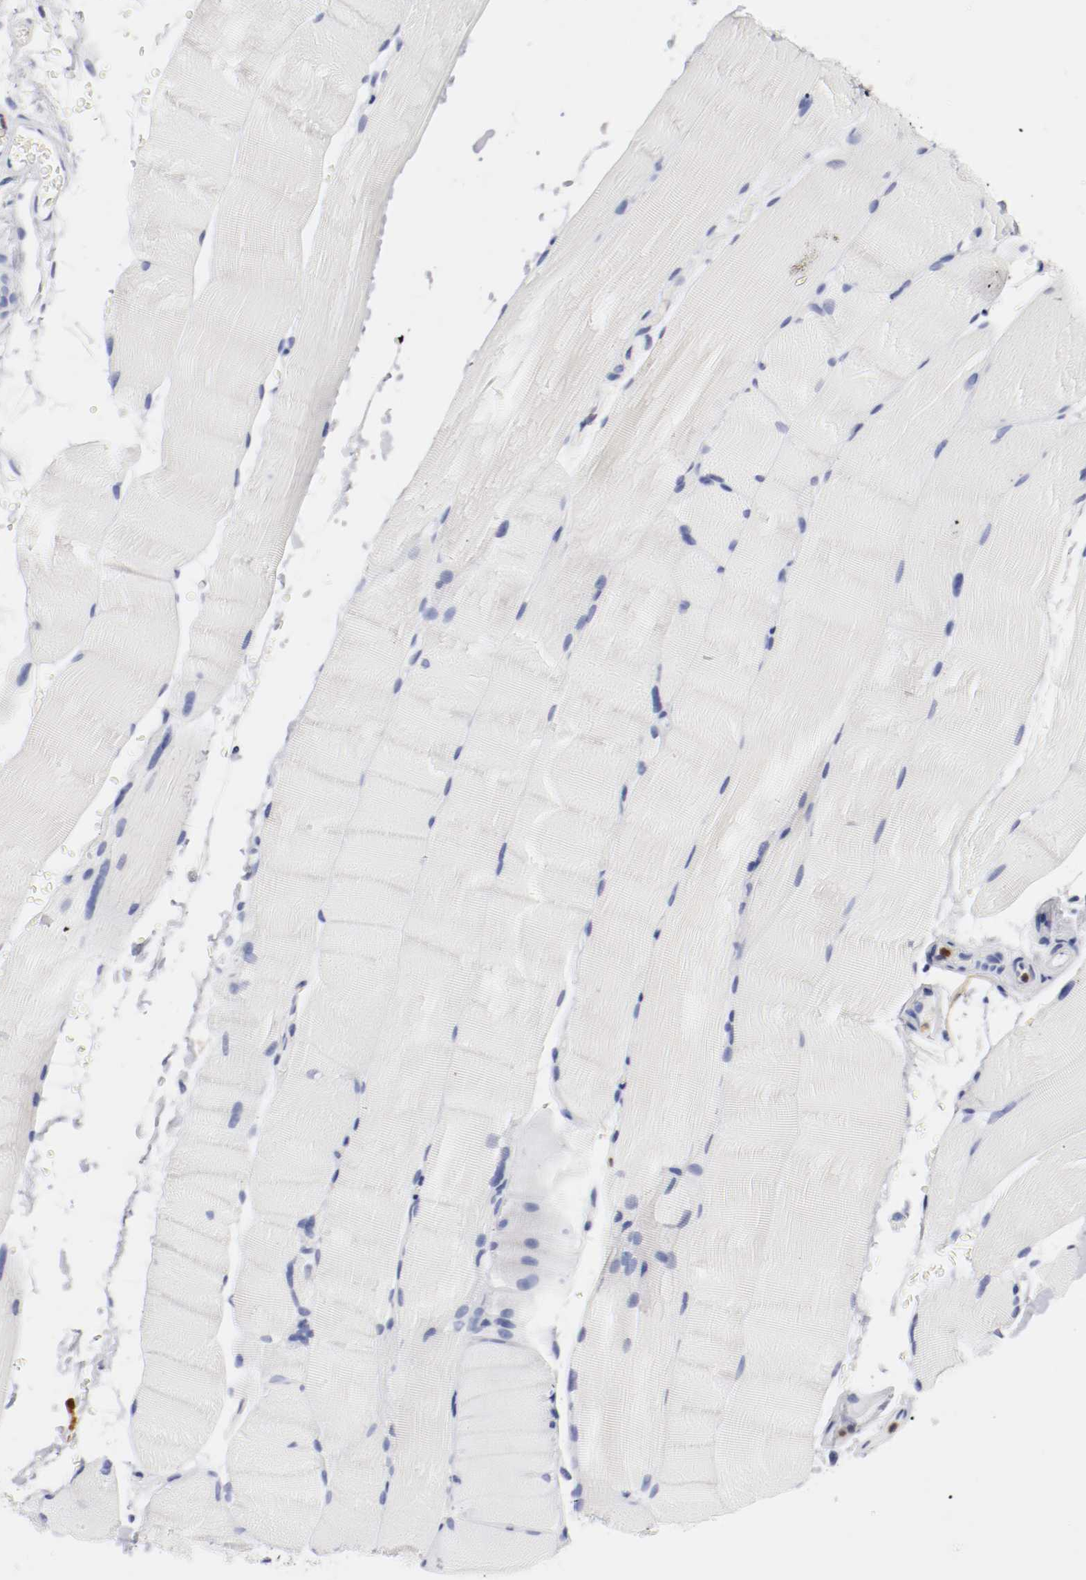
{"staining": {"intensity": "negative", "quantity": "none", "location": "none"}, "tissue": "skeletal muscle", "cell_type": "Myocytes", "image_type": "normal", "snomed": [{"axis": "morphology", "description": "Normal tissue, NOS"}, {"axis": "topography", "description": "Skeletal muscle"}, {"axis": "topography", "description": "Parathyroid gland"}], "caption": "This is an IHC histopathology image of benign skeletal muscle. There is no staining in myocytes.", "gene": "ITGAX", "patient": {"sex": "female", "age": 37}}